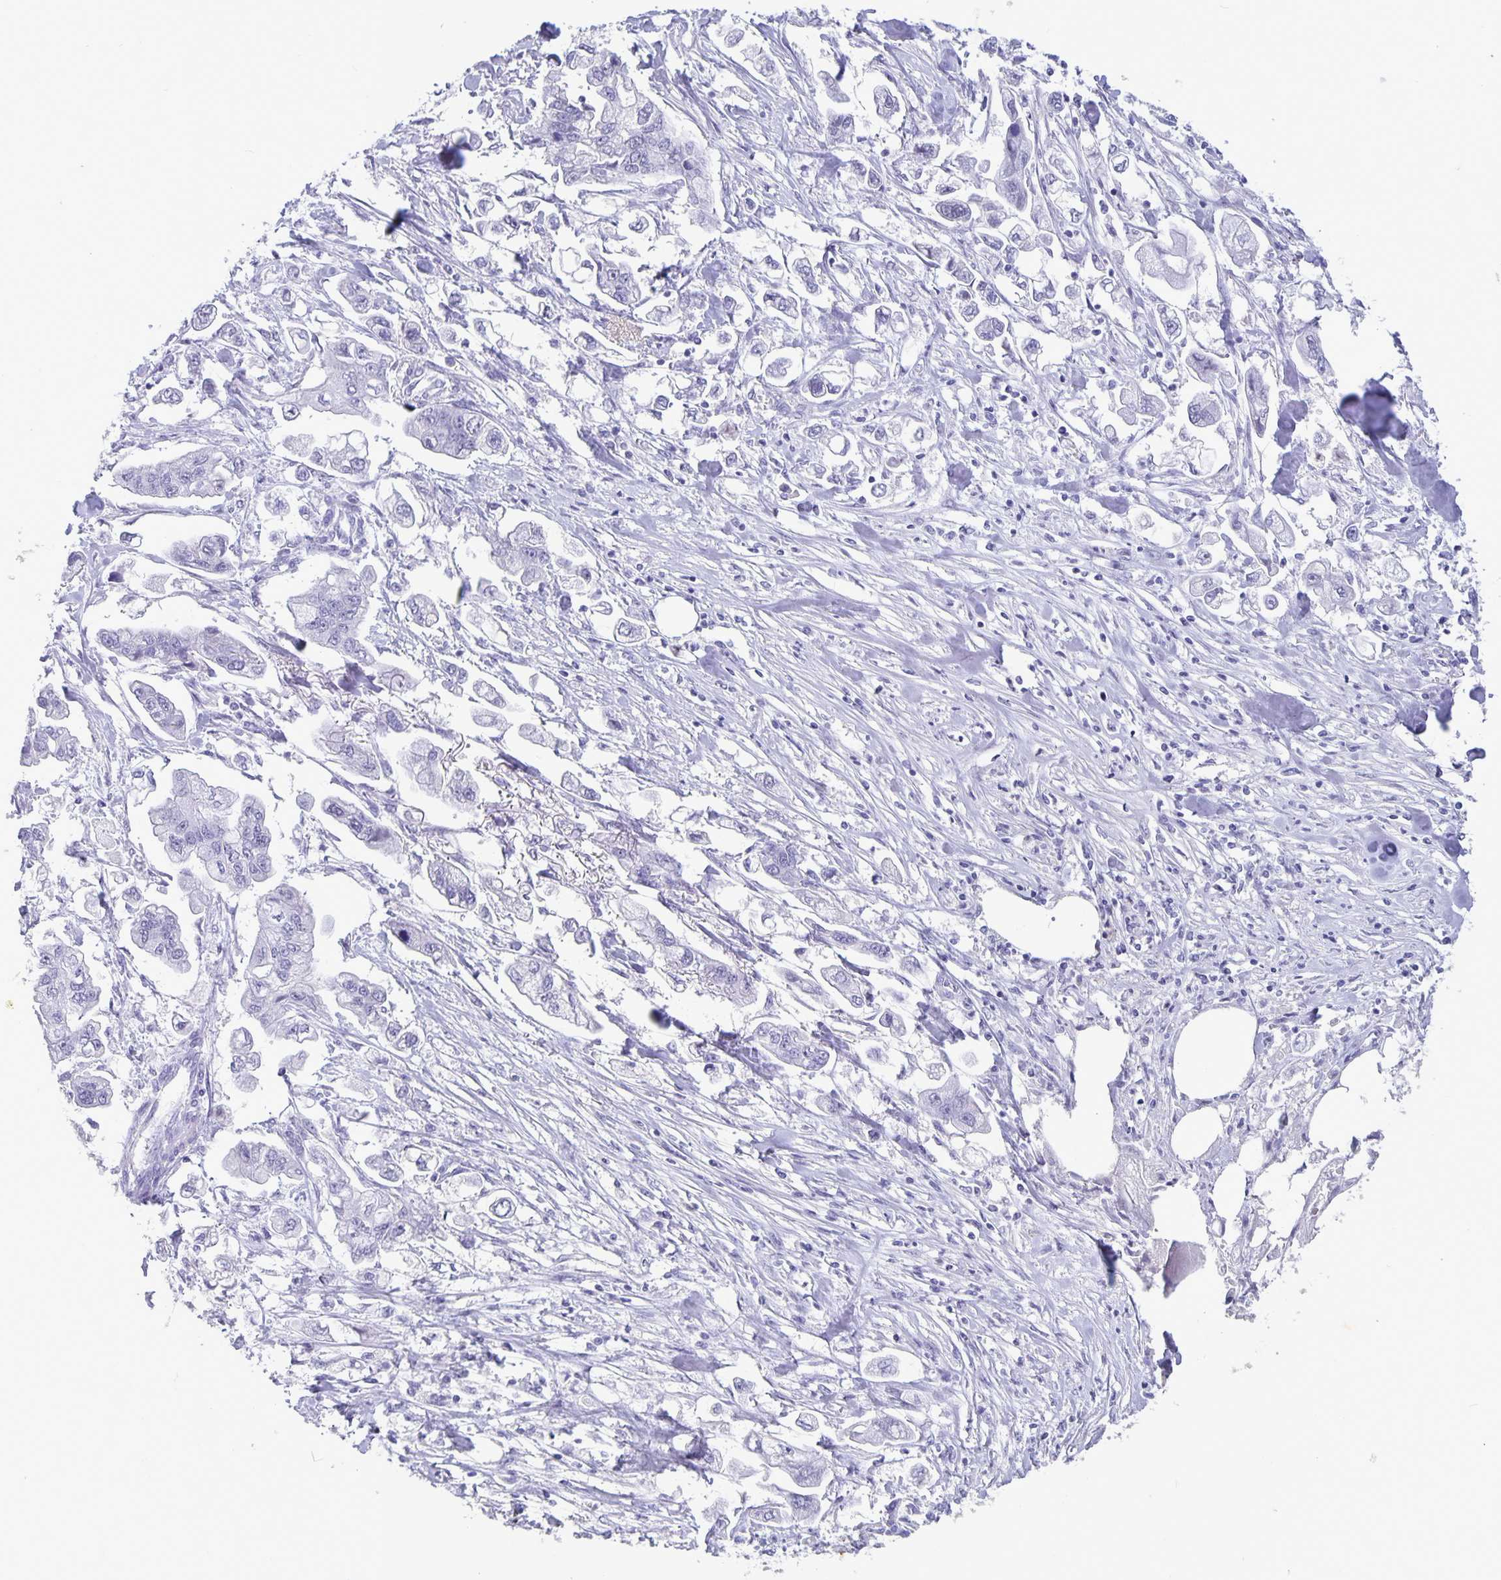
{"staining": {"intensity": "negative", "quantity": "none", "location": "none"}, "tissue": "stomach cancer", "cell_type": "Tumor cells", "image_type": "cancer", "snomed": [{"axis": "morphology", "description": "Adenocarcinoma, NOS"}, {"axis": "topography", "description": "Stomach"}], "caption": "Tumor cells are negative for protein expression in human stomach cancer (adenocarcinoma).", "gene": "BPIFA3", "patient": {"sex": "male", "age": 62}}